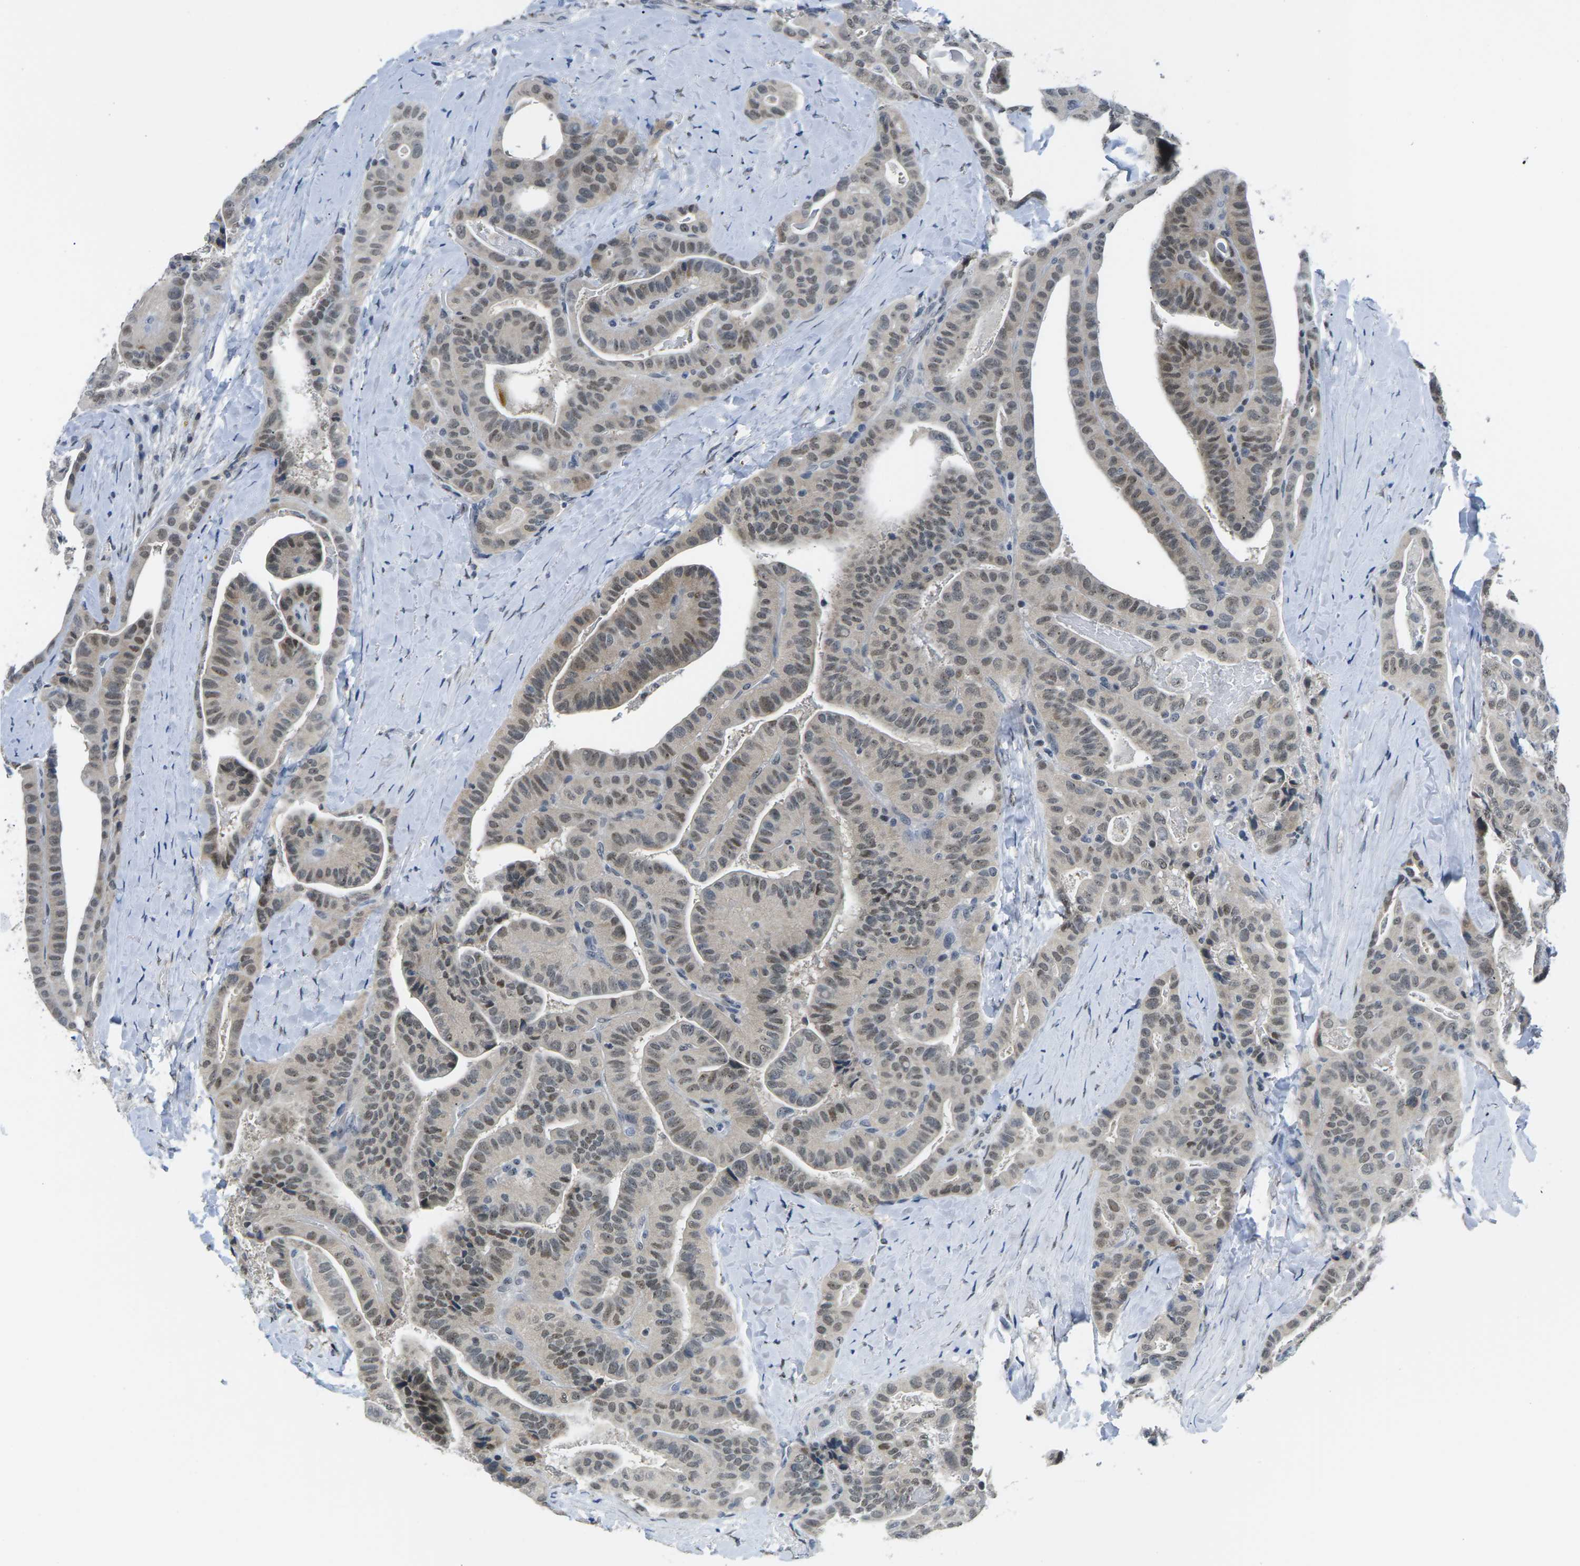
{"staining": {"intensity": "moderate", "quantity": "<25%", "location": "nuclear"}, "tissue": "thyroid cancer", "cell_type": "Tumor cells", "image_type": "cancer", "snomed": [{"axis": "morphology", "description": "Papillary adenocarcinoma, NOS"}, {"axis": "topography", "description": "Thyroid gland"}], "caption": "A brown stain labels moderate nuclear positivity of a protein in papillary adenocarcinoma (thyroid) tumor cells.", "gene": "NSRP1", "patient": {"sex": "male", "age": 77}}